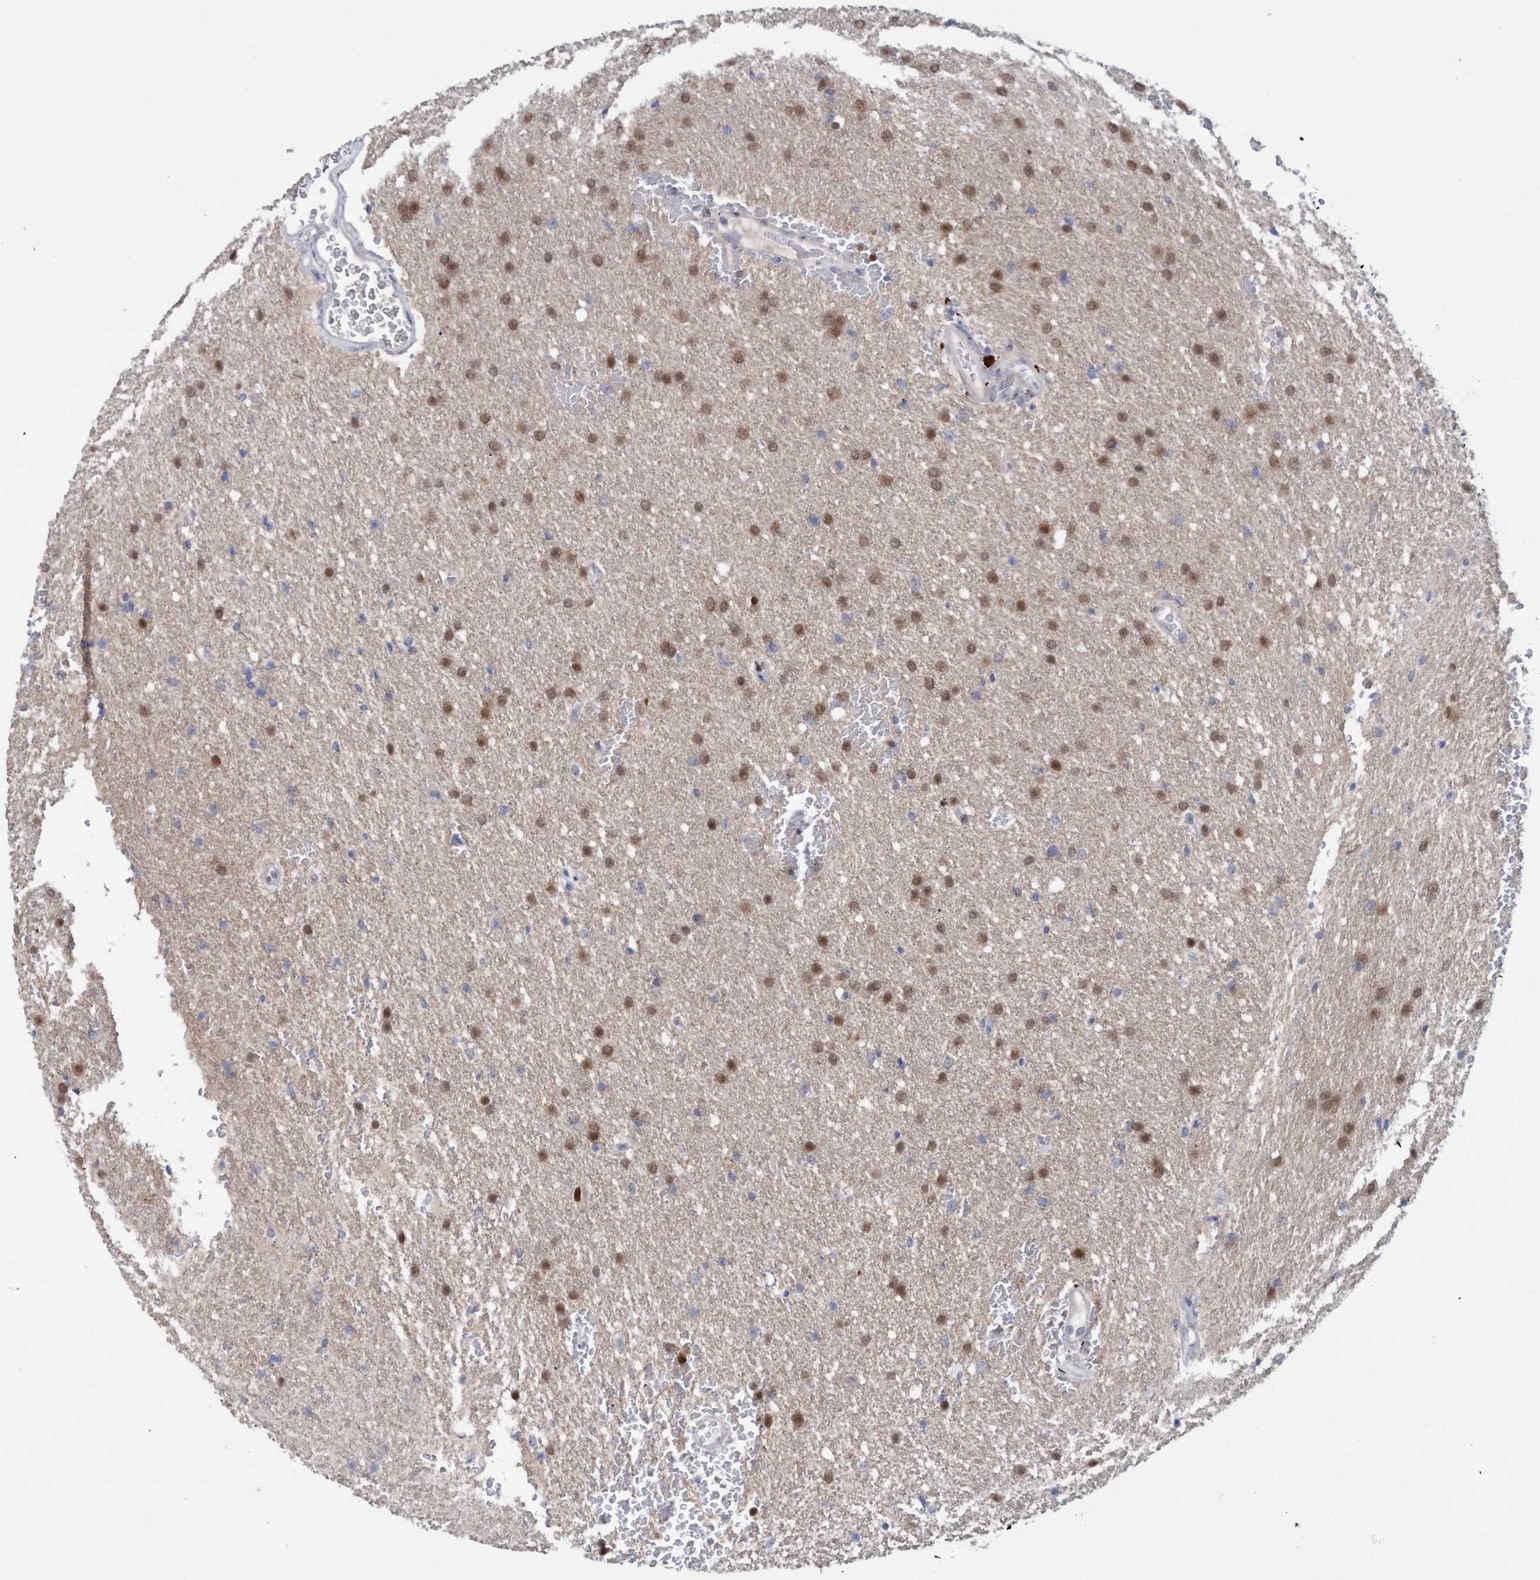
{"staining": {"intensity": "weak", "quantity": ">75%", "location": "nuclear"}, "tissue": "glioma", "cell_type": "Tumor cells", "image_type": "cancer", "snomed": [{"axis": "morphology", "description": "Glioma, malignant, Low grade"}, {"axis": "topography", "description": "Brain"}], "caption": "Protein staining of glioma tissue reveals weak nuclear expression in about >75% of tumor cells.", "gene": "PINX1", "patient": {"sex": "female", "age": 37}}